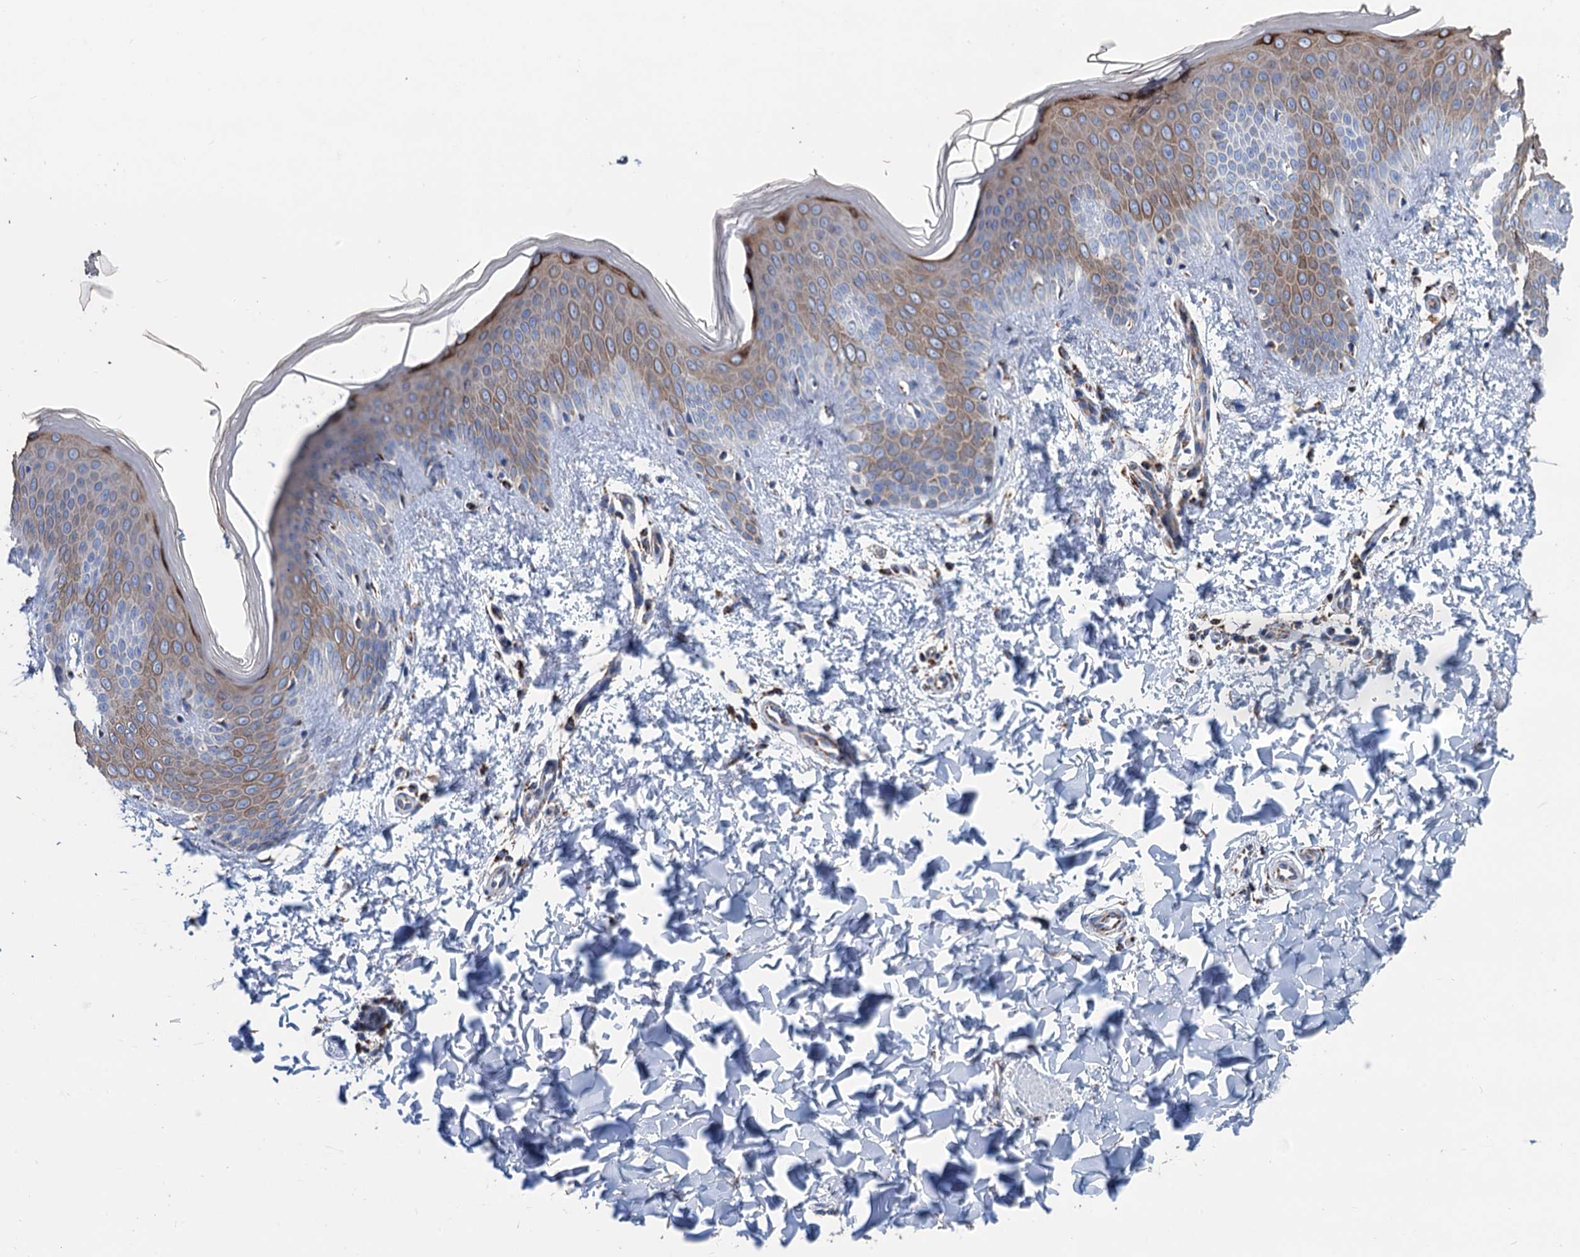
{"staining": {"intensity": "moderate", "quantity": ">75%", "location": "cytoplasmic/membranous"}, "tissue": "skin", "cell_type": "Fibroblasts", "image_type": "normal", "snomed": [{"axis": "morphology", "description": "Normal tissue, NOS"}, {"axis": "topography", "description": "Skin"}], "caption": "Normal skin exhibits moderate cytoplasmic/membranous positivity in about >75% of fibroblasts.", "gene": "IVD", "patient": {"sex": "male", "age": 36}}